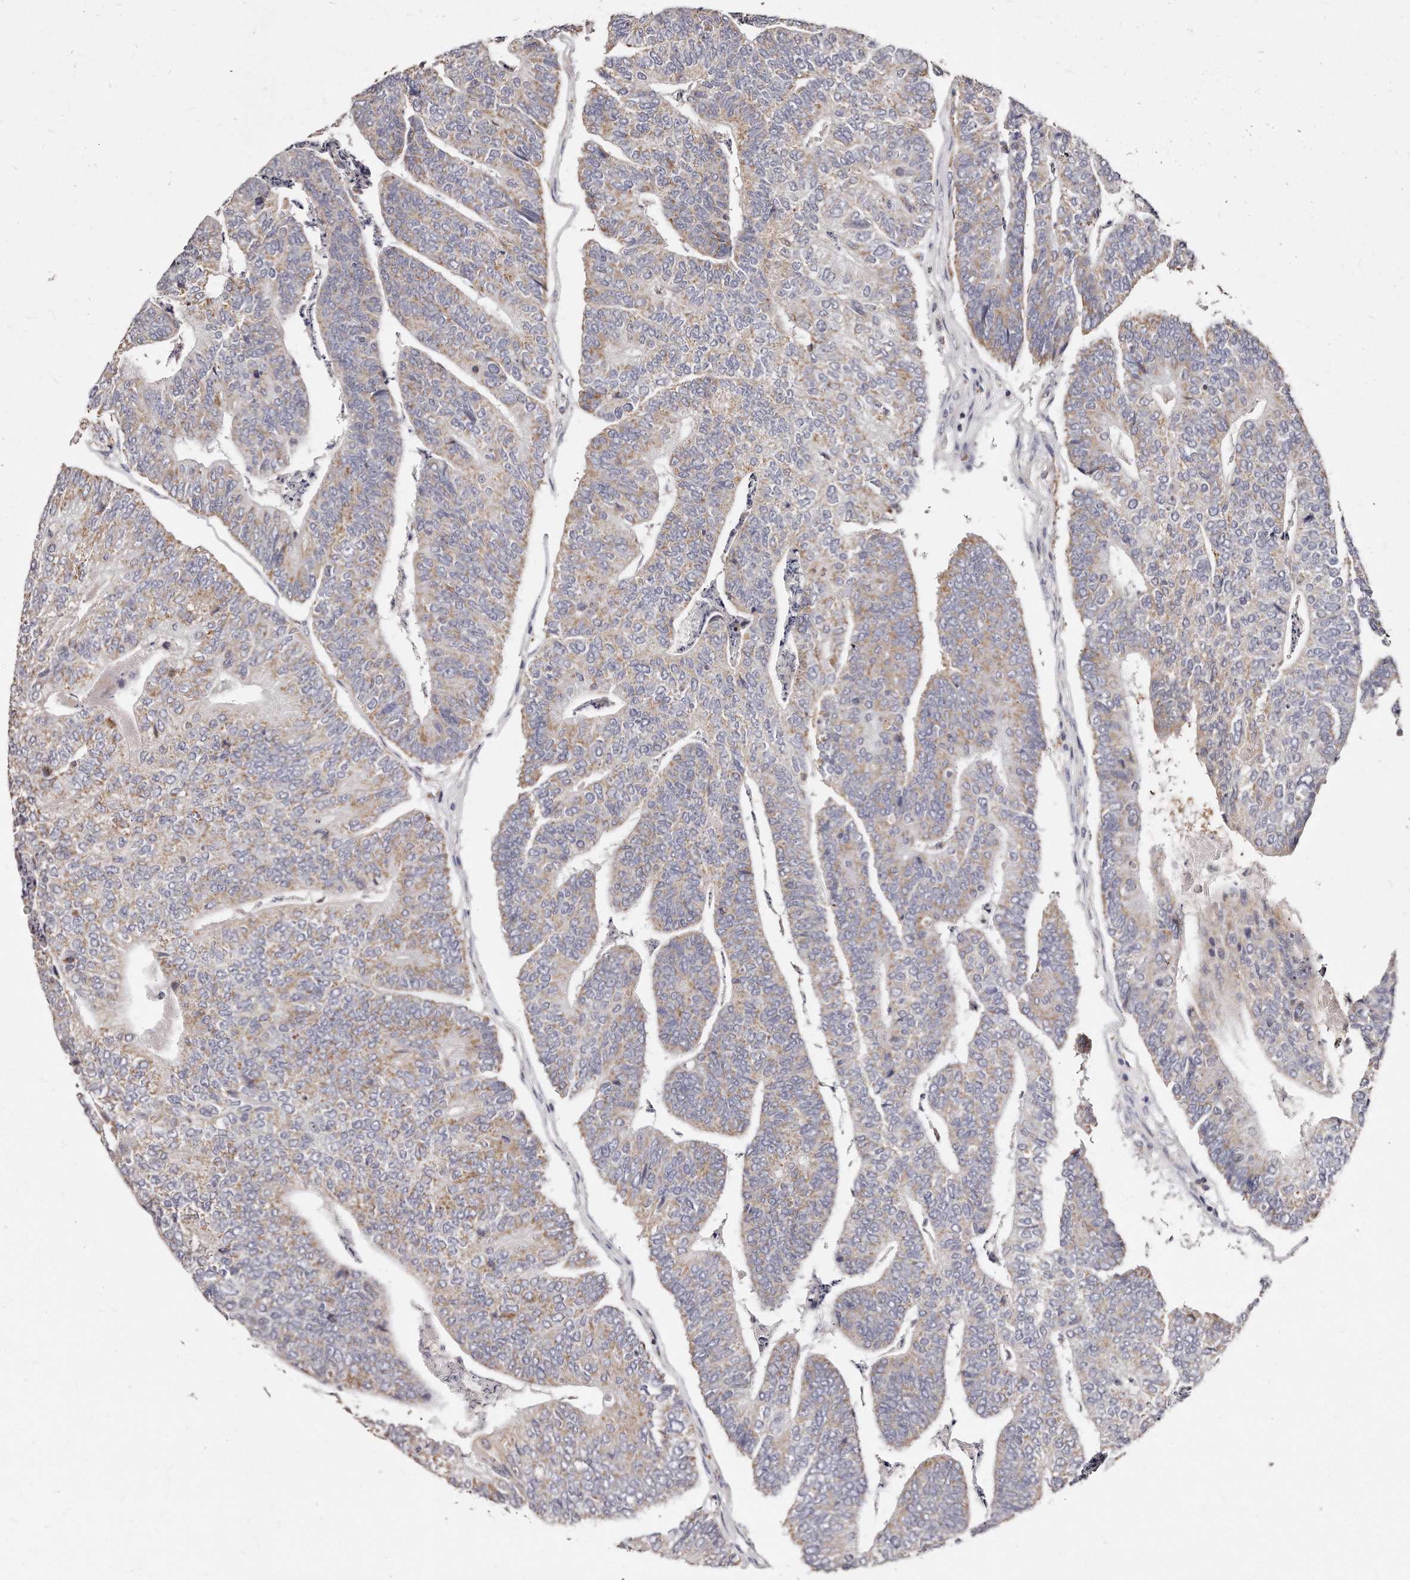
{"staining": {"intensity": "weak", "quantity": ">75%", "location": "cytoplasmic/membranous"}, "tissue": "colorectal cancer", "cell_type": "Tumor cells", "image_type": "cancer", "snomed": [{"axis": "morphology", "description": "Adenocarcinoma, NOS"}, {"axis": "topography", "description": "Colon"}], "caption": "Immunohistochemical staining of colorectal cancer (adenocarcinoma) demonstrates low levels of weak cytoplasmic/membranous positivity in about >75% of tumor cells.", "gene": "RTKN", "patient": {"sex": "female", "age": 67}}